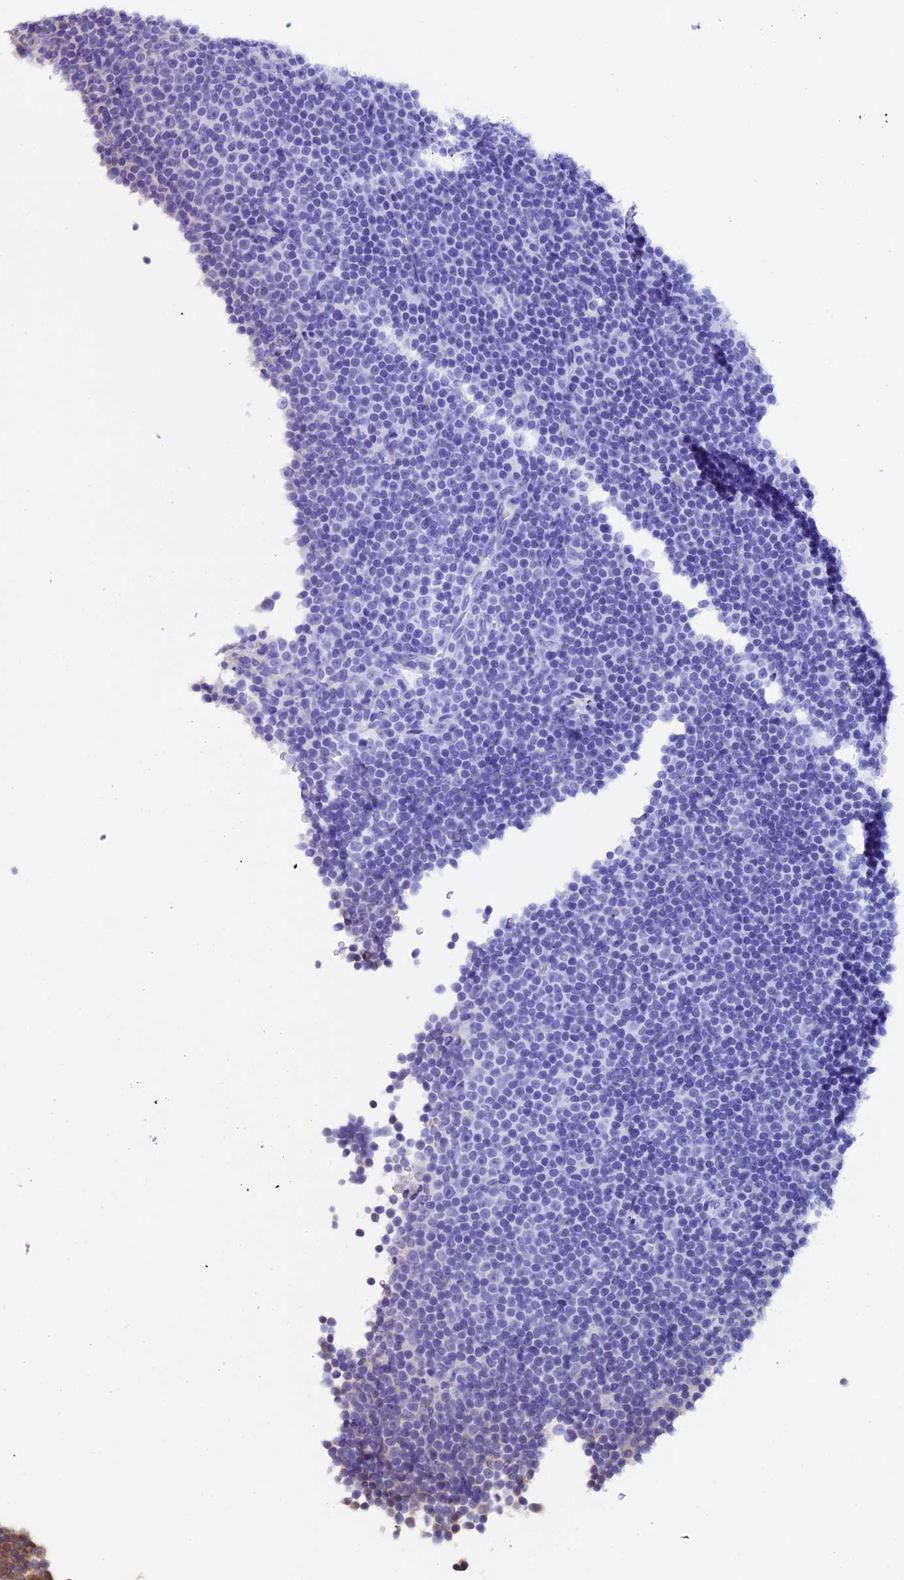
{"staining": {"intensity": "negative", "quantity": "none", "location": "none"}, "tissue": "lymphoma", "cell_type": "Tumor cells", "image_type": "cancer", "snomed": [{"axis": "morphology", "description": "Malignant lymphoma, non-Hodgkin's type, Low grade"}, {"axis": "topography", "description": "Lymph node"}], "caption": "An image of human lymphoma is negative for staining in tumor cells. (Stains: DAB IHC with hematoxylin counter stain, Microscopy: brightfield microscopy at high magnification).", "gene": "CHMP2A", "patient": {"sex": "female", "age": 67}}